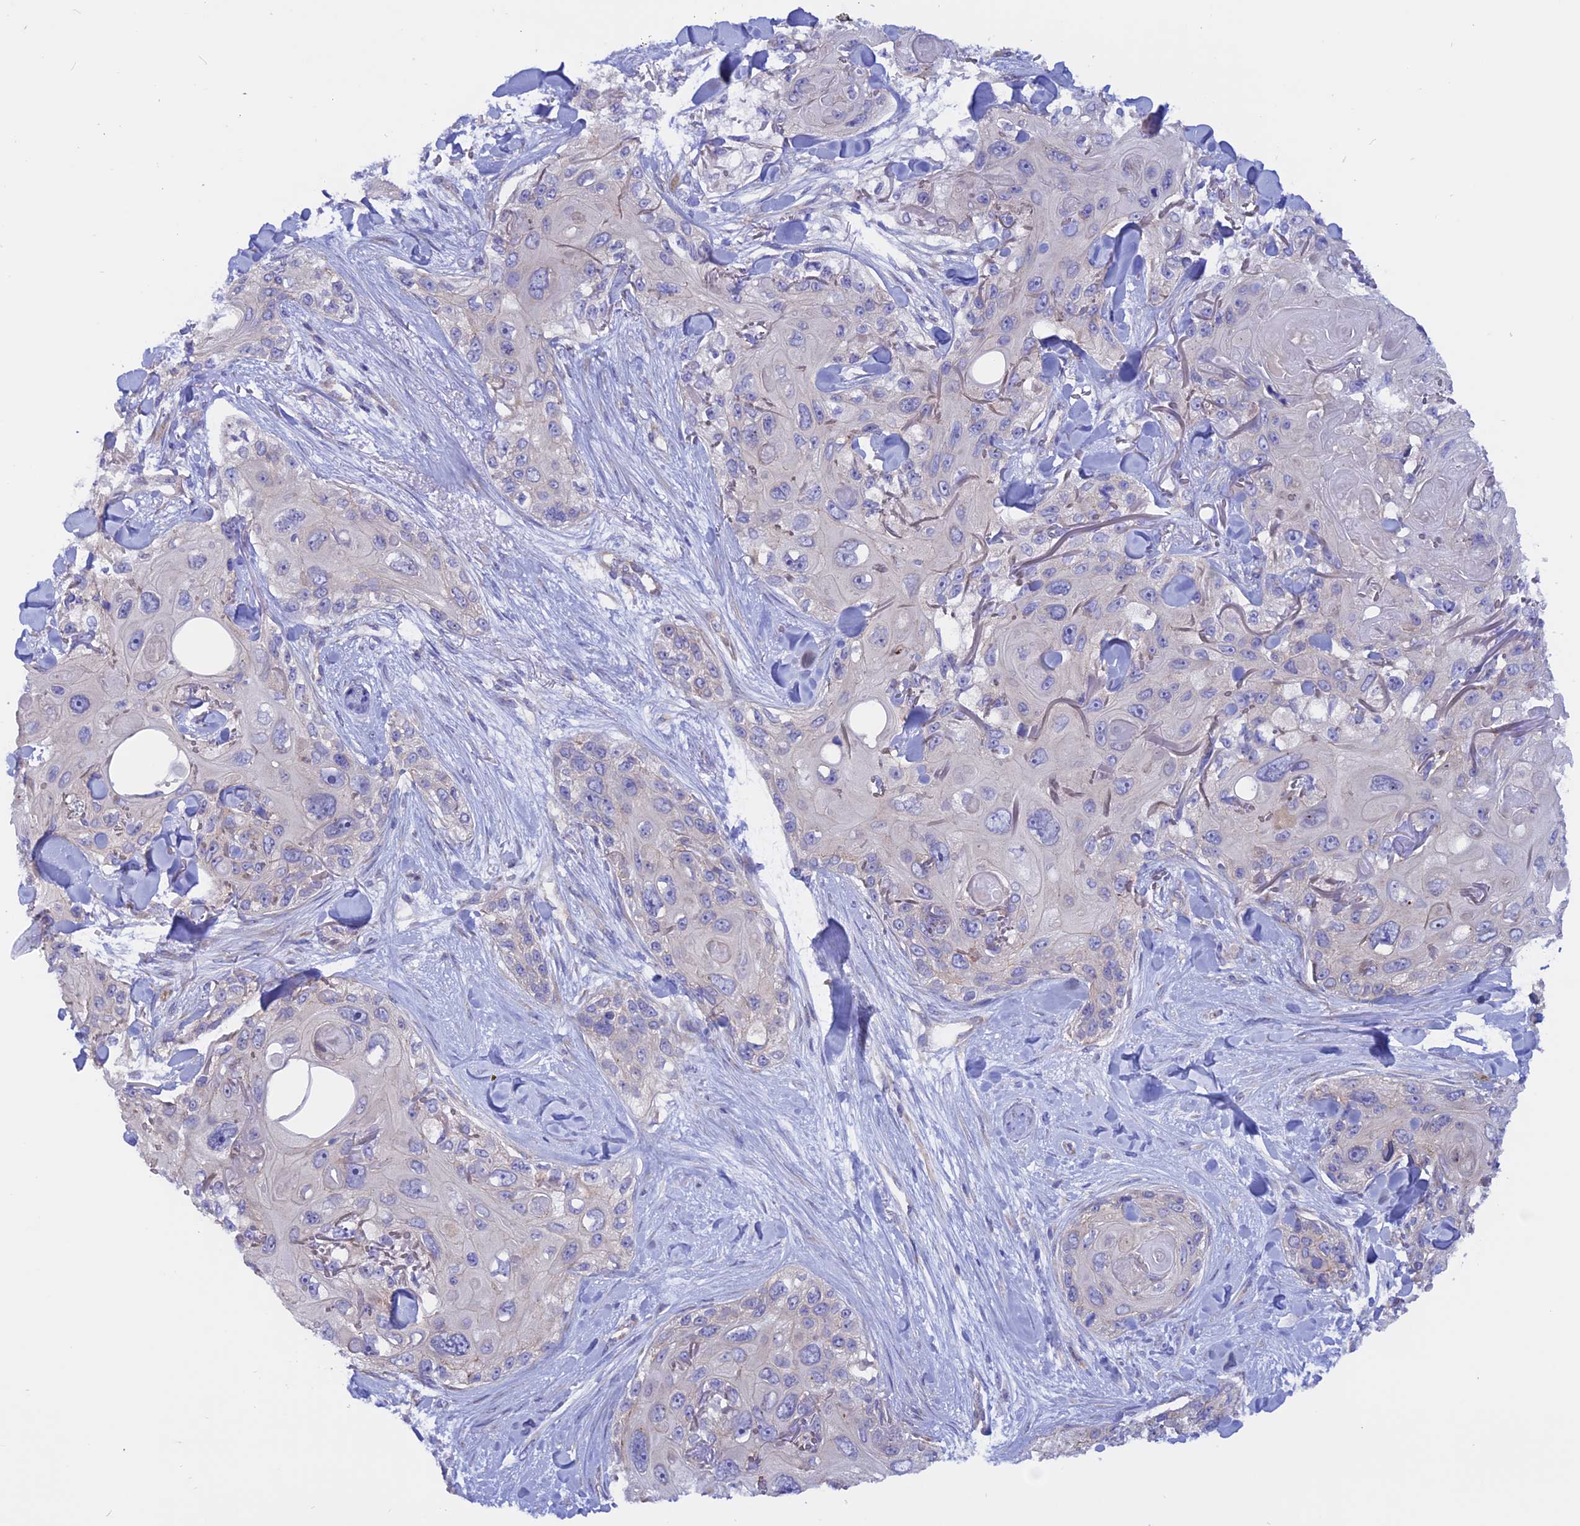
{"staining": {"intensity": "negative", "quantity": "none", "location": "none"}, "tissue": "skin cancer", "cell_type": "Tumor cells", "image_type": "cancer", "snomed": [{"axis": "morphology", "description": "Normal tissue, NOS"}, {"axis": "morphology", "description": "Squamous cell carcinoma, NOS"}, {"axis": "topography", "description": "Skin"}], "caption": "This is an IHC micrograph of skin cancer (squamous cell carcinoma). There is no staining in tumor cells.", "gene": "HYCC1", "patient": {"sex": "male", "age": 72}}